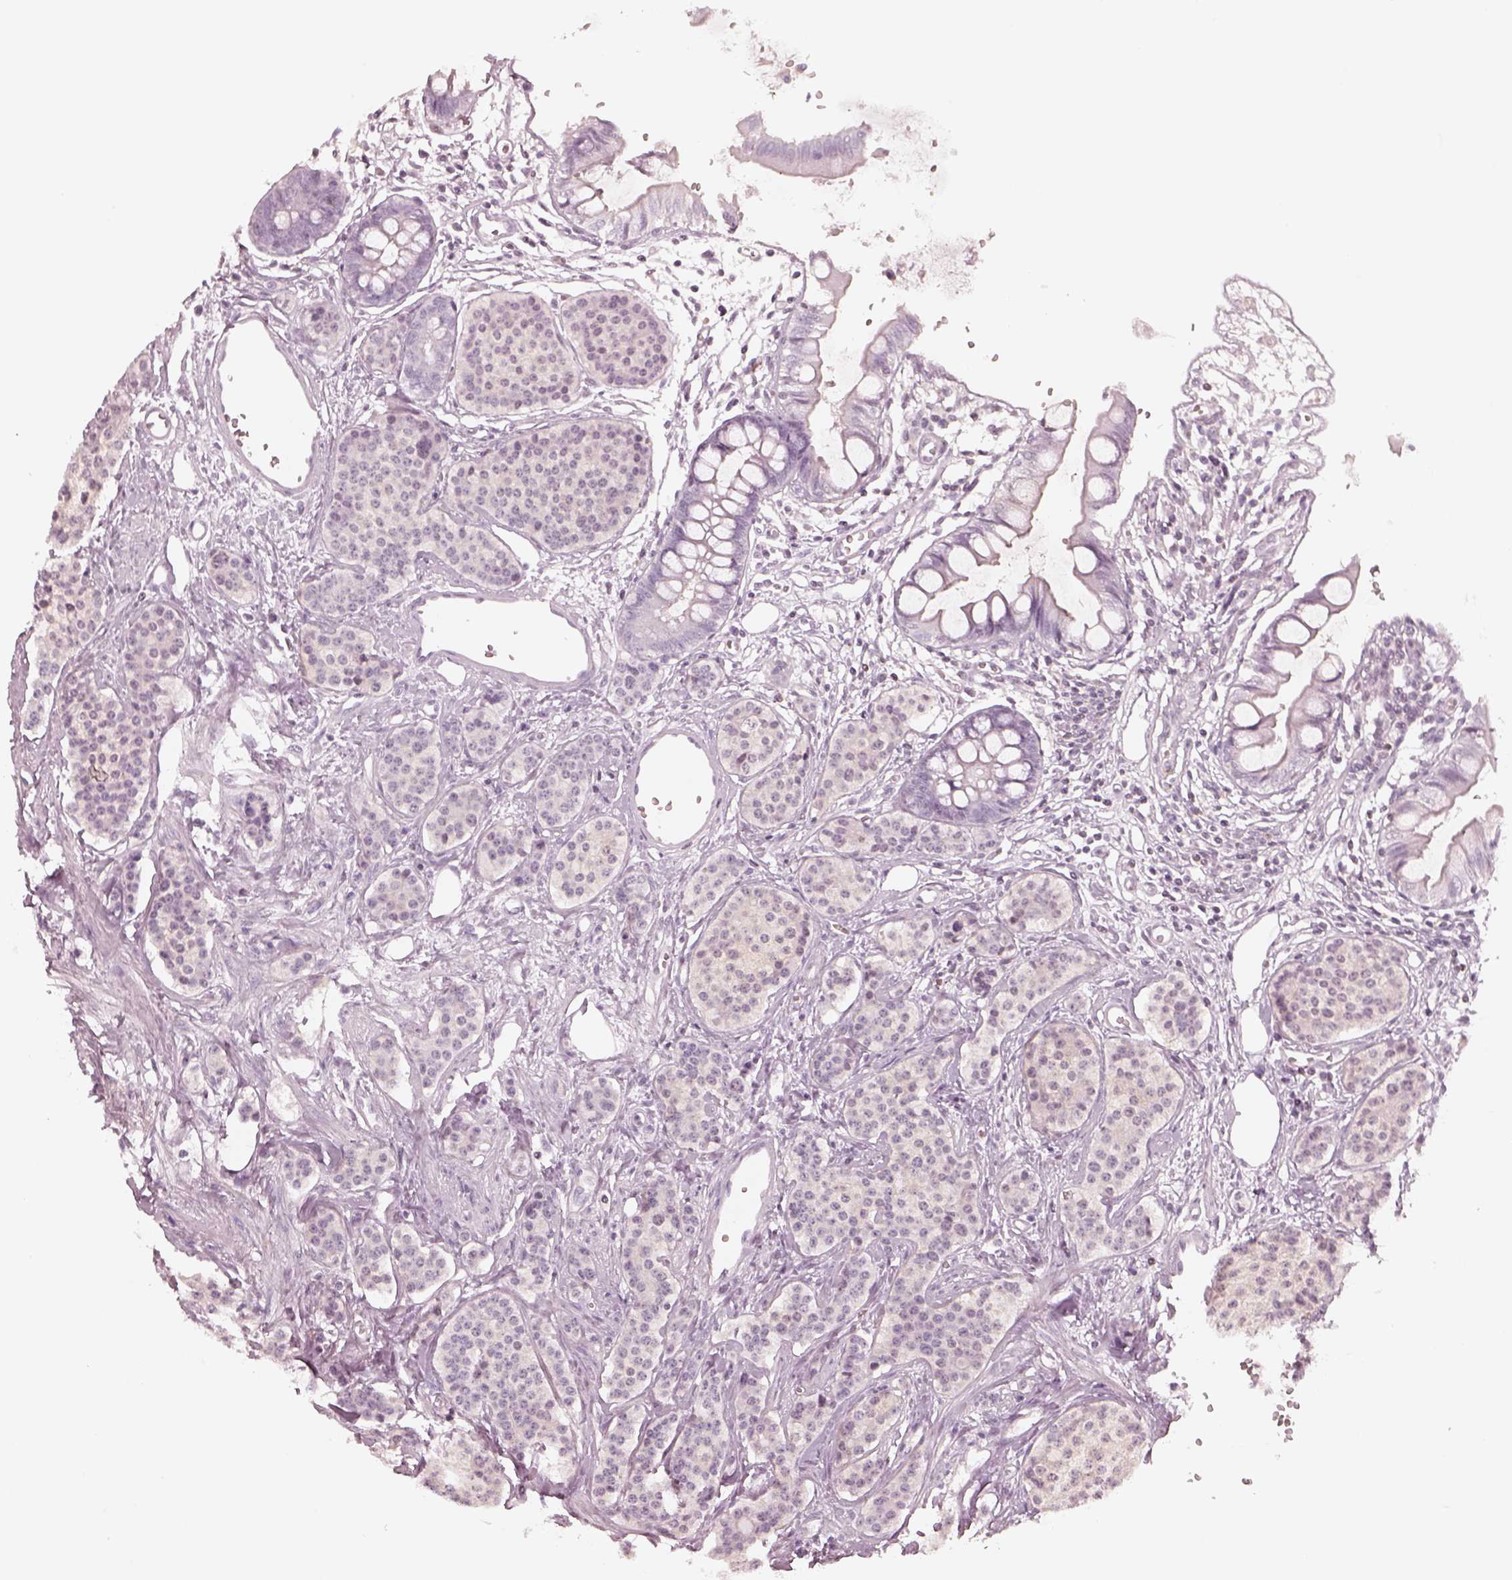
{"staining": {"intensity": "negative", "quantity": "none", "location": "none"}, "tissue": "carcinoid", "cell_type": "Tumor cells", "image_type": "cancer", "snomed": [{"axis": "morphology", "description": "Carcinoid, malignant, NOS"}, {"axis": "topography", "description": "Small intestine"}], "caption": "Protein analysis of malignant carcinoid reveals no significant positivity in tumor cells.", "gene": "EGR4", "patient": {"sex": "female", "age": 64}}